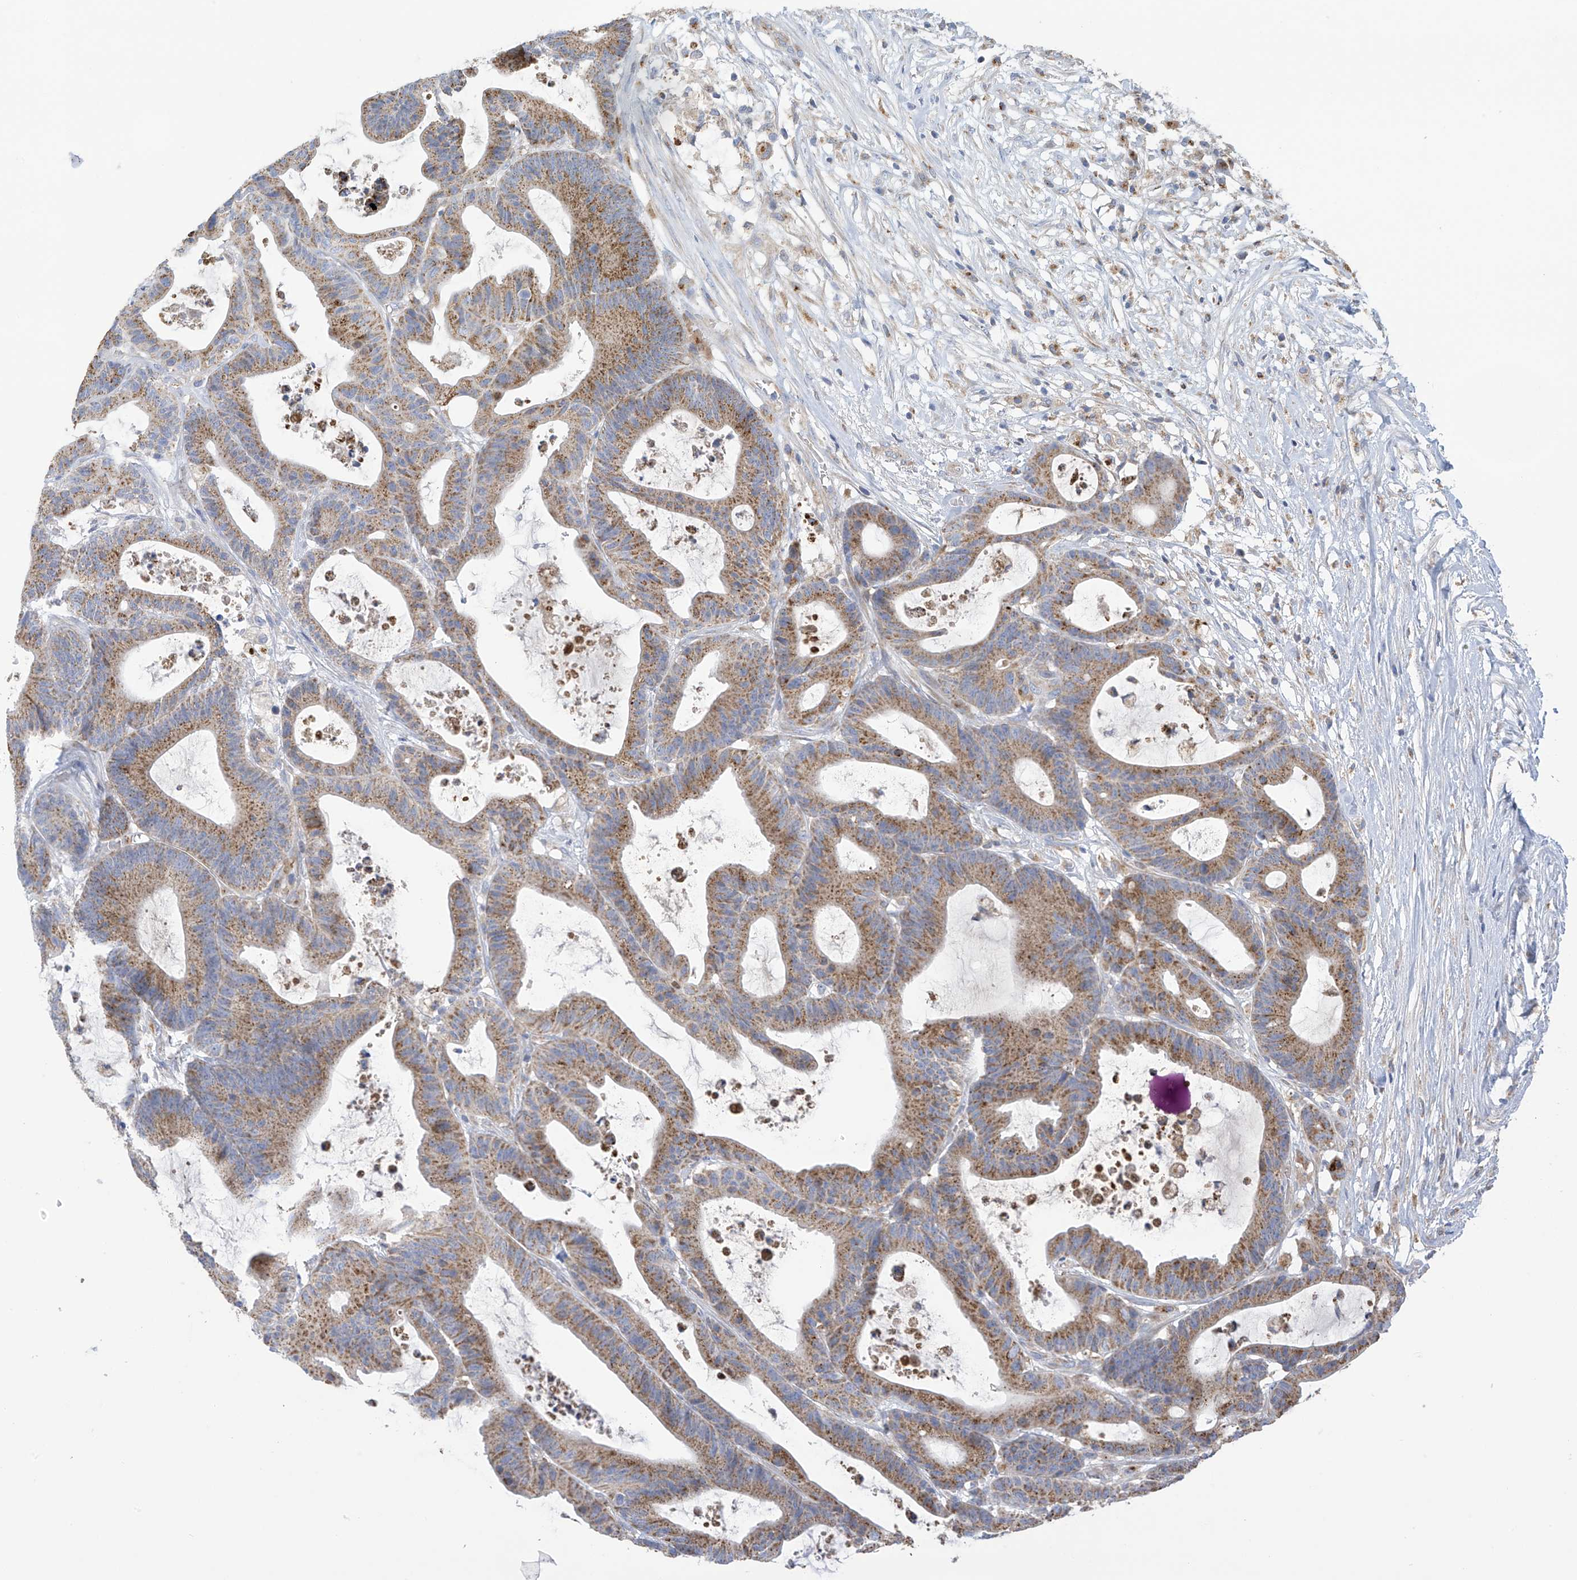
{"staining": {"intensity": "moderate", "quantity": ">75%", "location": "cytoplasmic/membranous"}, "tissue": "colorectal cancer", "cell_type": "Tumor cells", "image_type": "cancer", "snomed": [{"axis": "morphology", "description": "Adenocarcinoma, NOS"}, {"axis": "topography", "description": "Colon"}], "caption": "Protein analysis of colorectal adenocarcinoma tissue reveals moderate cytoplasmic/membranous positivity in approximately >75% of tumor cells. (Stains: DAB in brown, nuclei in blue, Microscopy: brightfield microscopy at high magnification).", "gene": "ITM2B", "patient": {"sex": "female", "age": 84}}